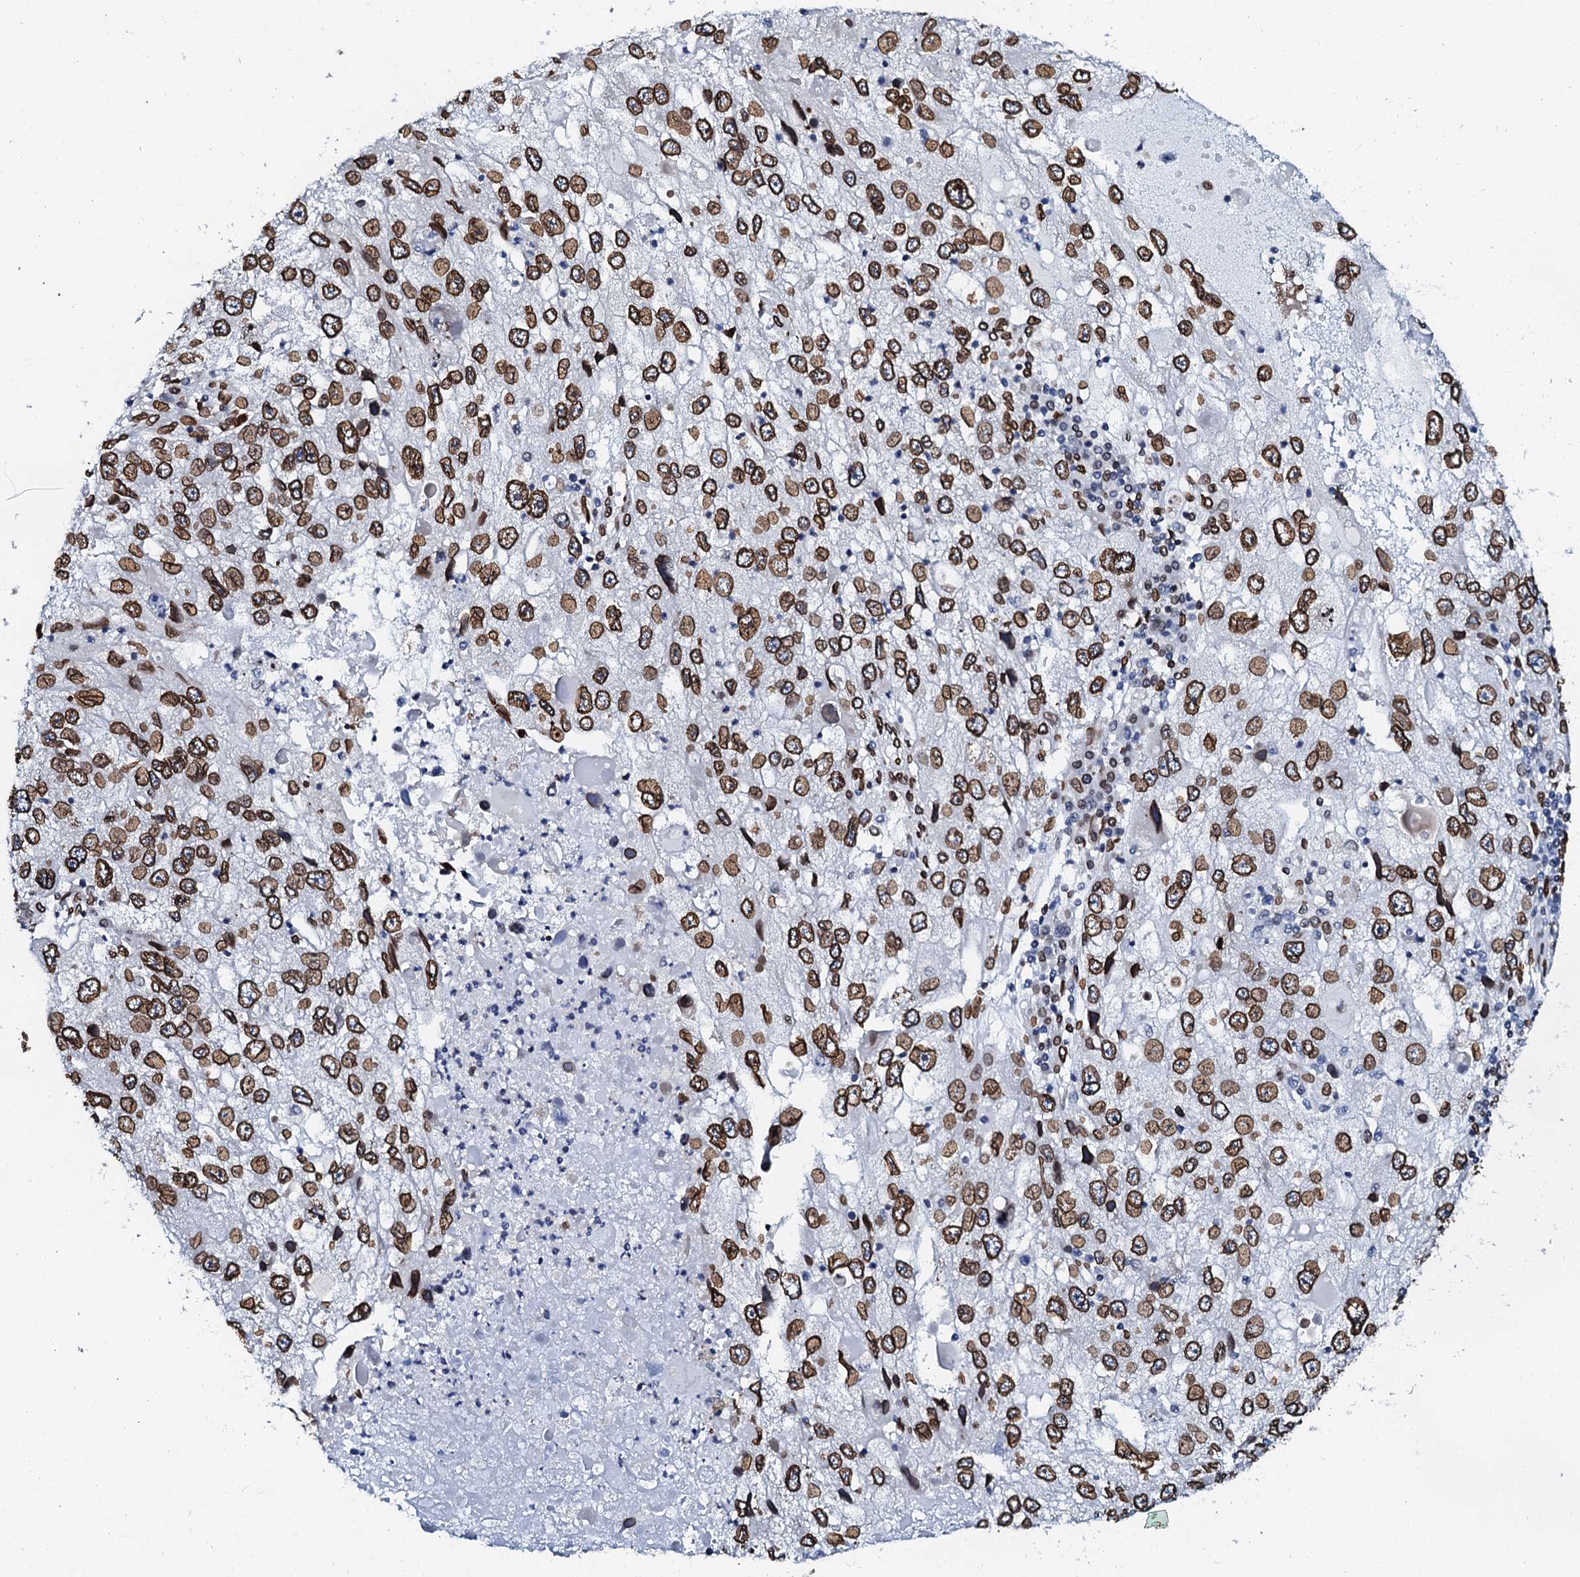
{"staining": {"intensity": "strong", "quantity": ">75%", "location": "cytoplasmic/membranous,nuclear"}, "tissue": "endometrial cancer", "cell_type": "Tumor cells", "image_type": "cancer", "snomed": [{"axis": "morphology", "description": "Adenocarcinoma, NOS"}, {"axis": "topography", "description": "Endometrium"}], "caption": "Tumor cells reveal strong cytoplasmic/membranous and nuclear positivity in about >75% of cells in endometrial cancer.", "gene": "KATNAL2", "patient": {"sex": "female", "age": 49}}